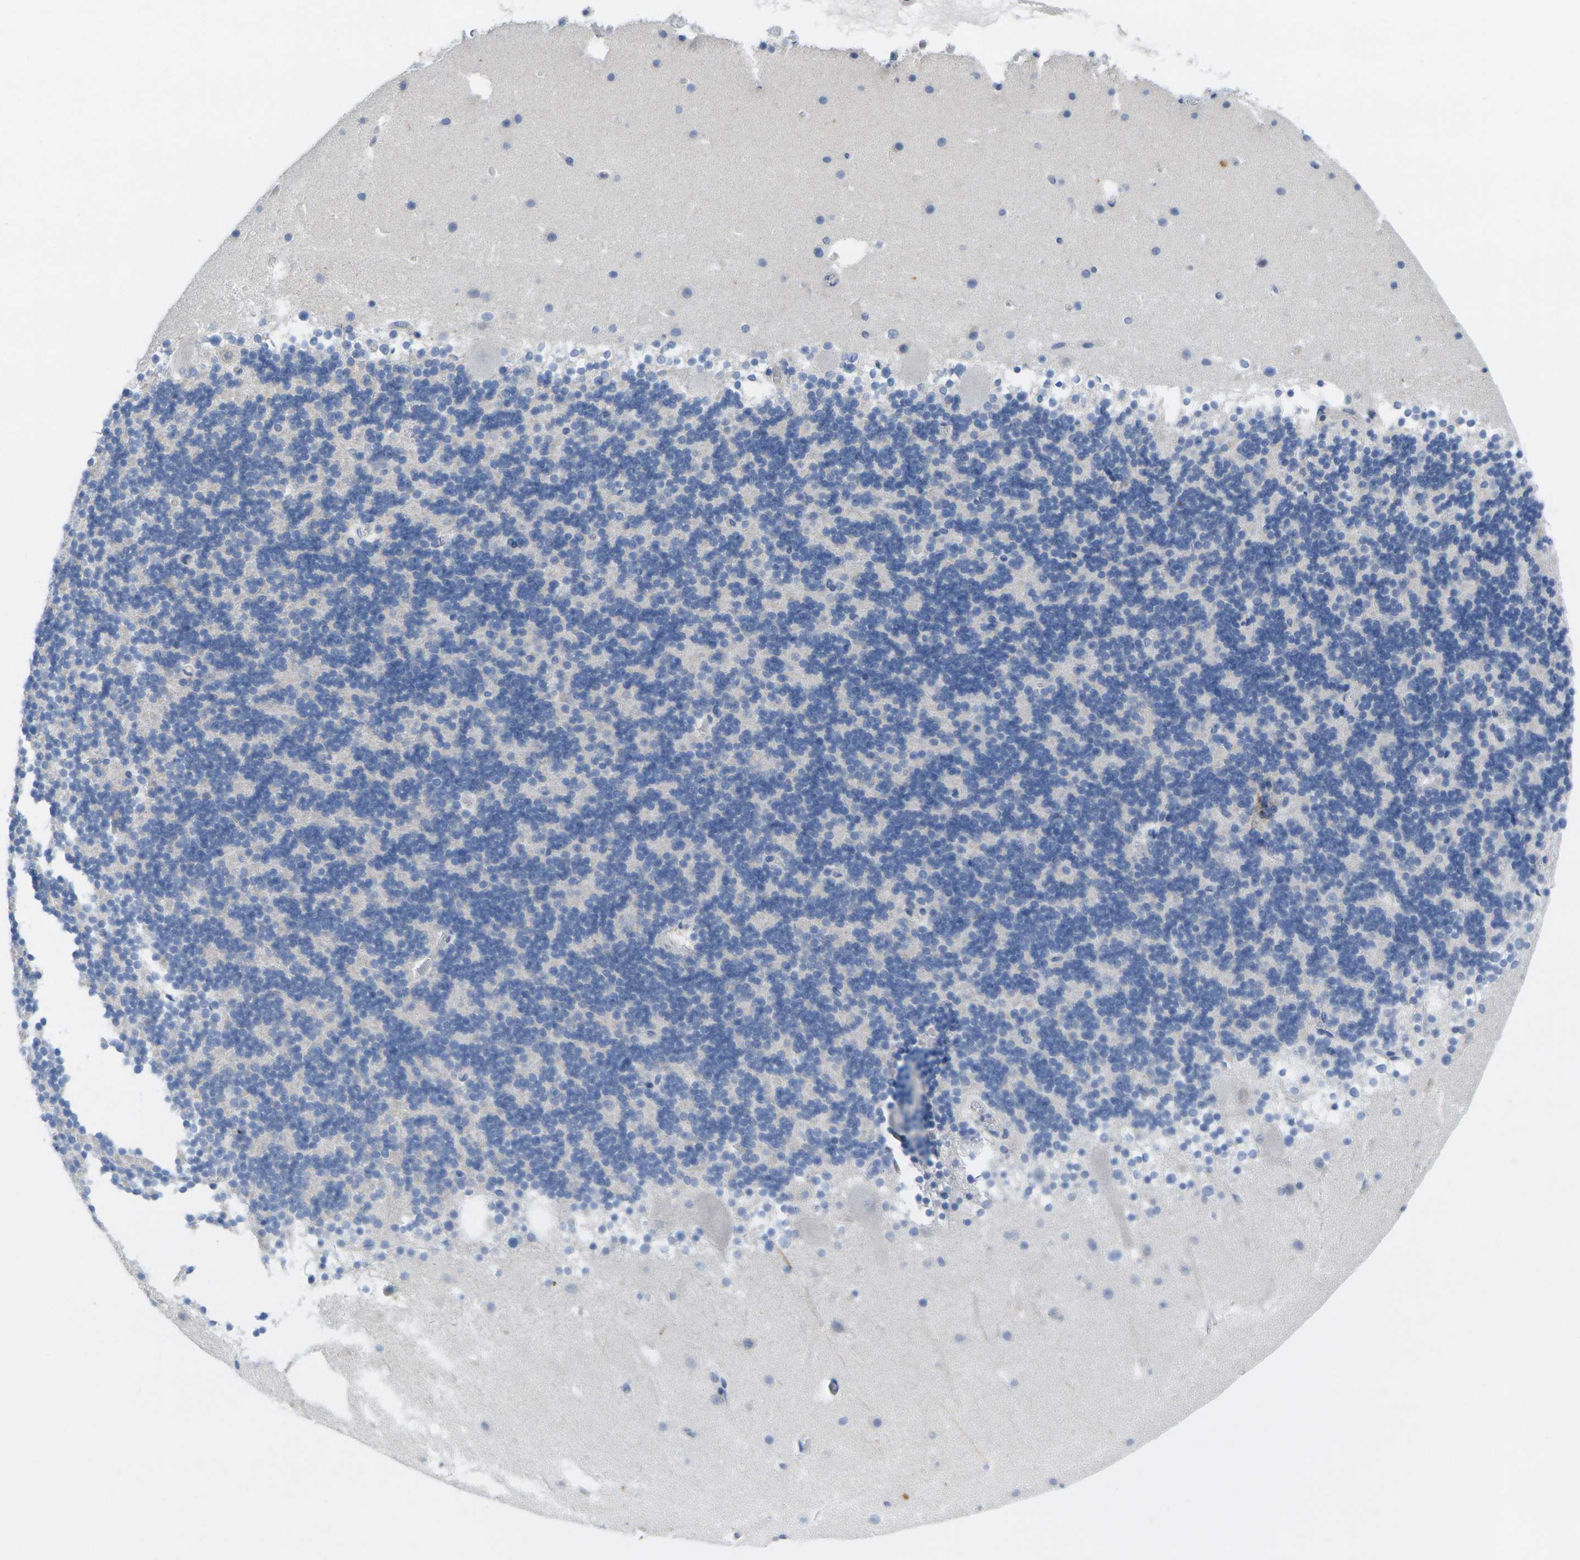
{"staining": {"intensity": "negative", "quantity": "none", "location": "none"}, "tissue": "cerebellum", "cell_type": "Cells in granular layer", "image_type": "normal", "snomed": [{"axis": "morphology", "description": "Normal tissue, NOS"}, {"axis": "topography", "description": "Cerebellum"}], "caption": "DAB (3,3'-diaminobenzidine) immunohistochemical staining of benign human cerebellum reveals no significant positivity in cells in granular layer.", "gene": "TNNI3", "patient": {"sex": "male", "age": 45}}